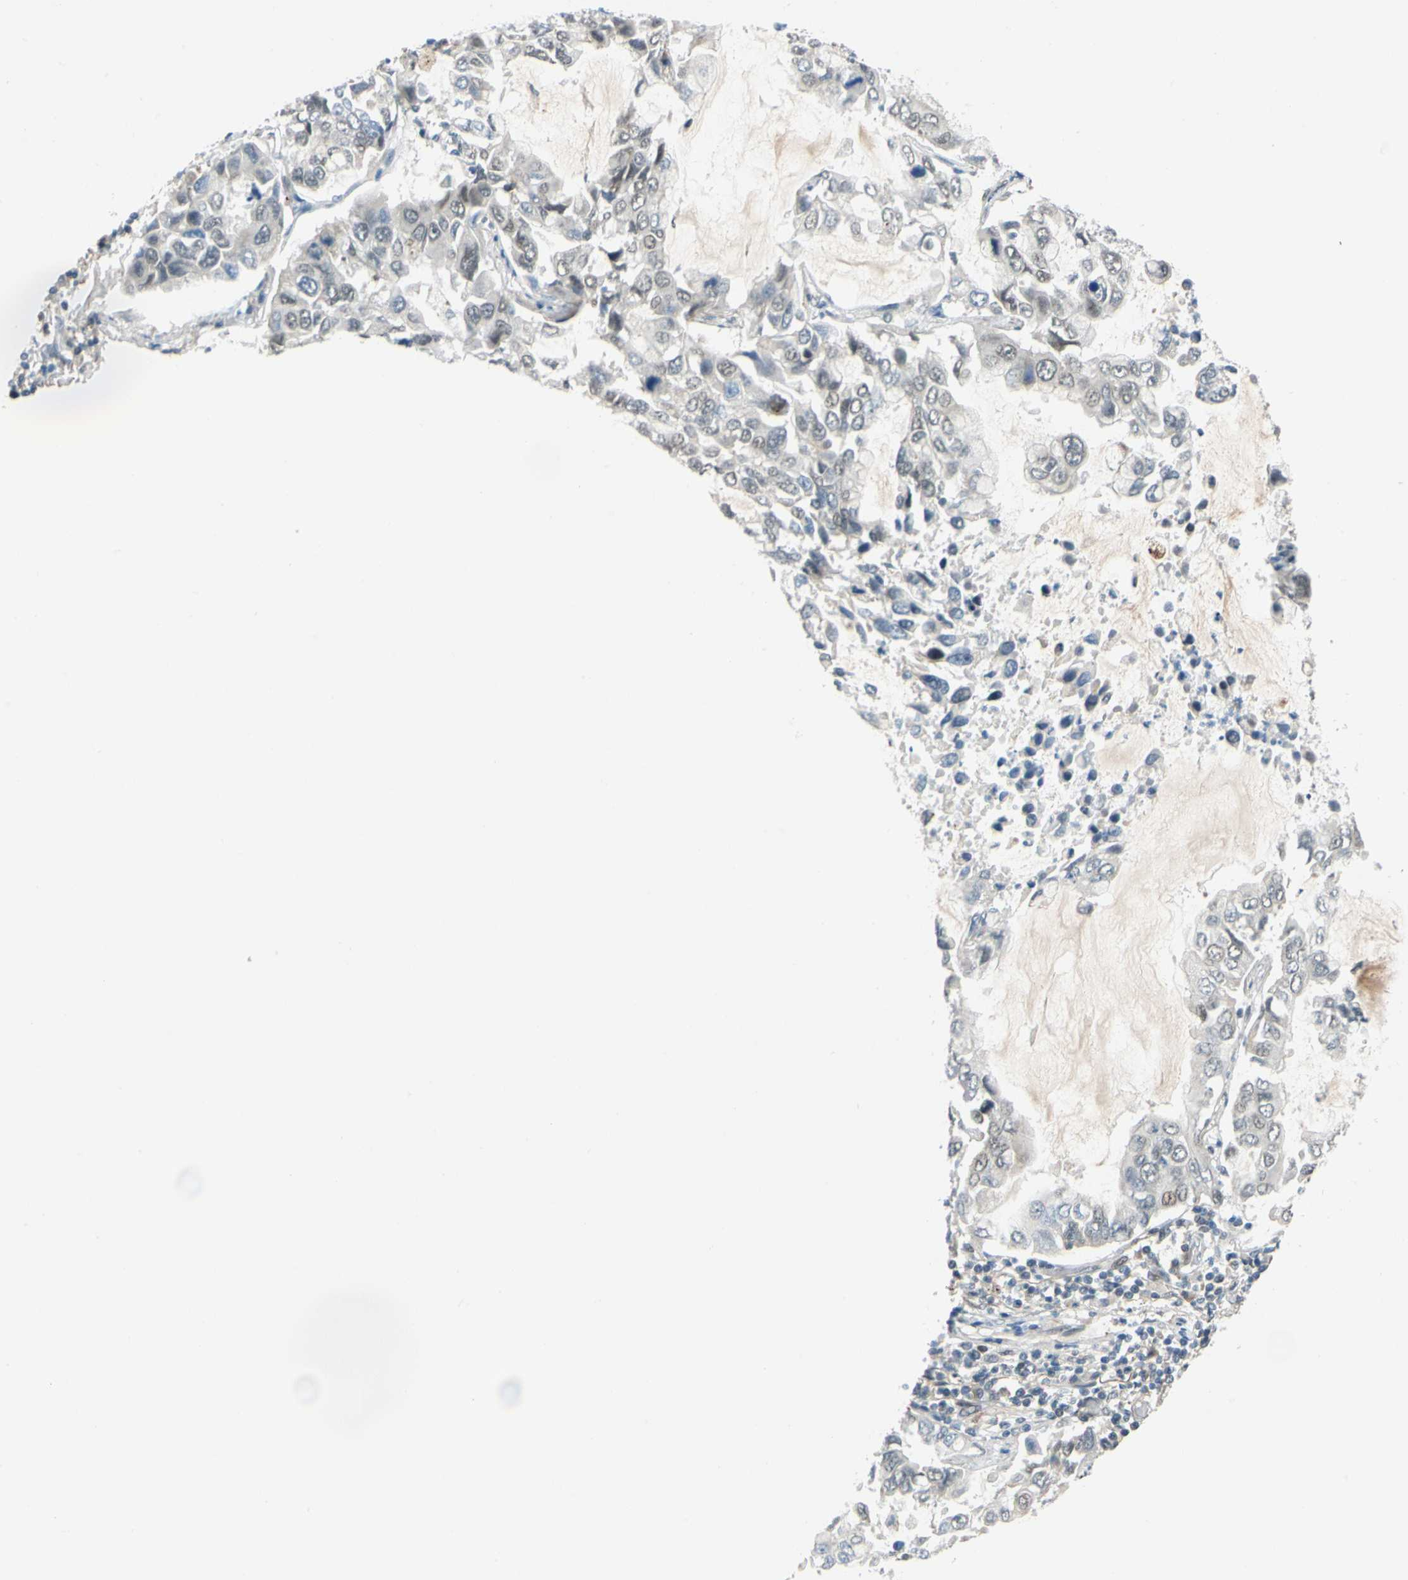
{"staining": {"intensity": "weak", "quantity": "<25%", "location": "cytoplasmic/membranous,nuclear"}, "tissue": "lung cancer", "cell_type": "Tumor cells", "image_type": "cancer", "snomed": [{"axis": "morphology", "description": "Adenocarcinoma, NOS"}, {"axis": "topography", "description": "Lung"}], "caption": "This is a histopathology image of immunohistochemistry (IHC) staining of lung adenocarcinoma, which shows no staining in tumor cells.", "gene": "POGZ", "patient": {"sex": "male", "age": 64}}